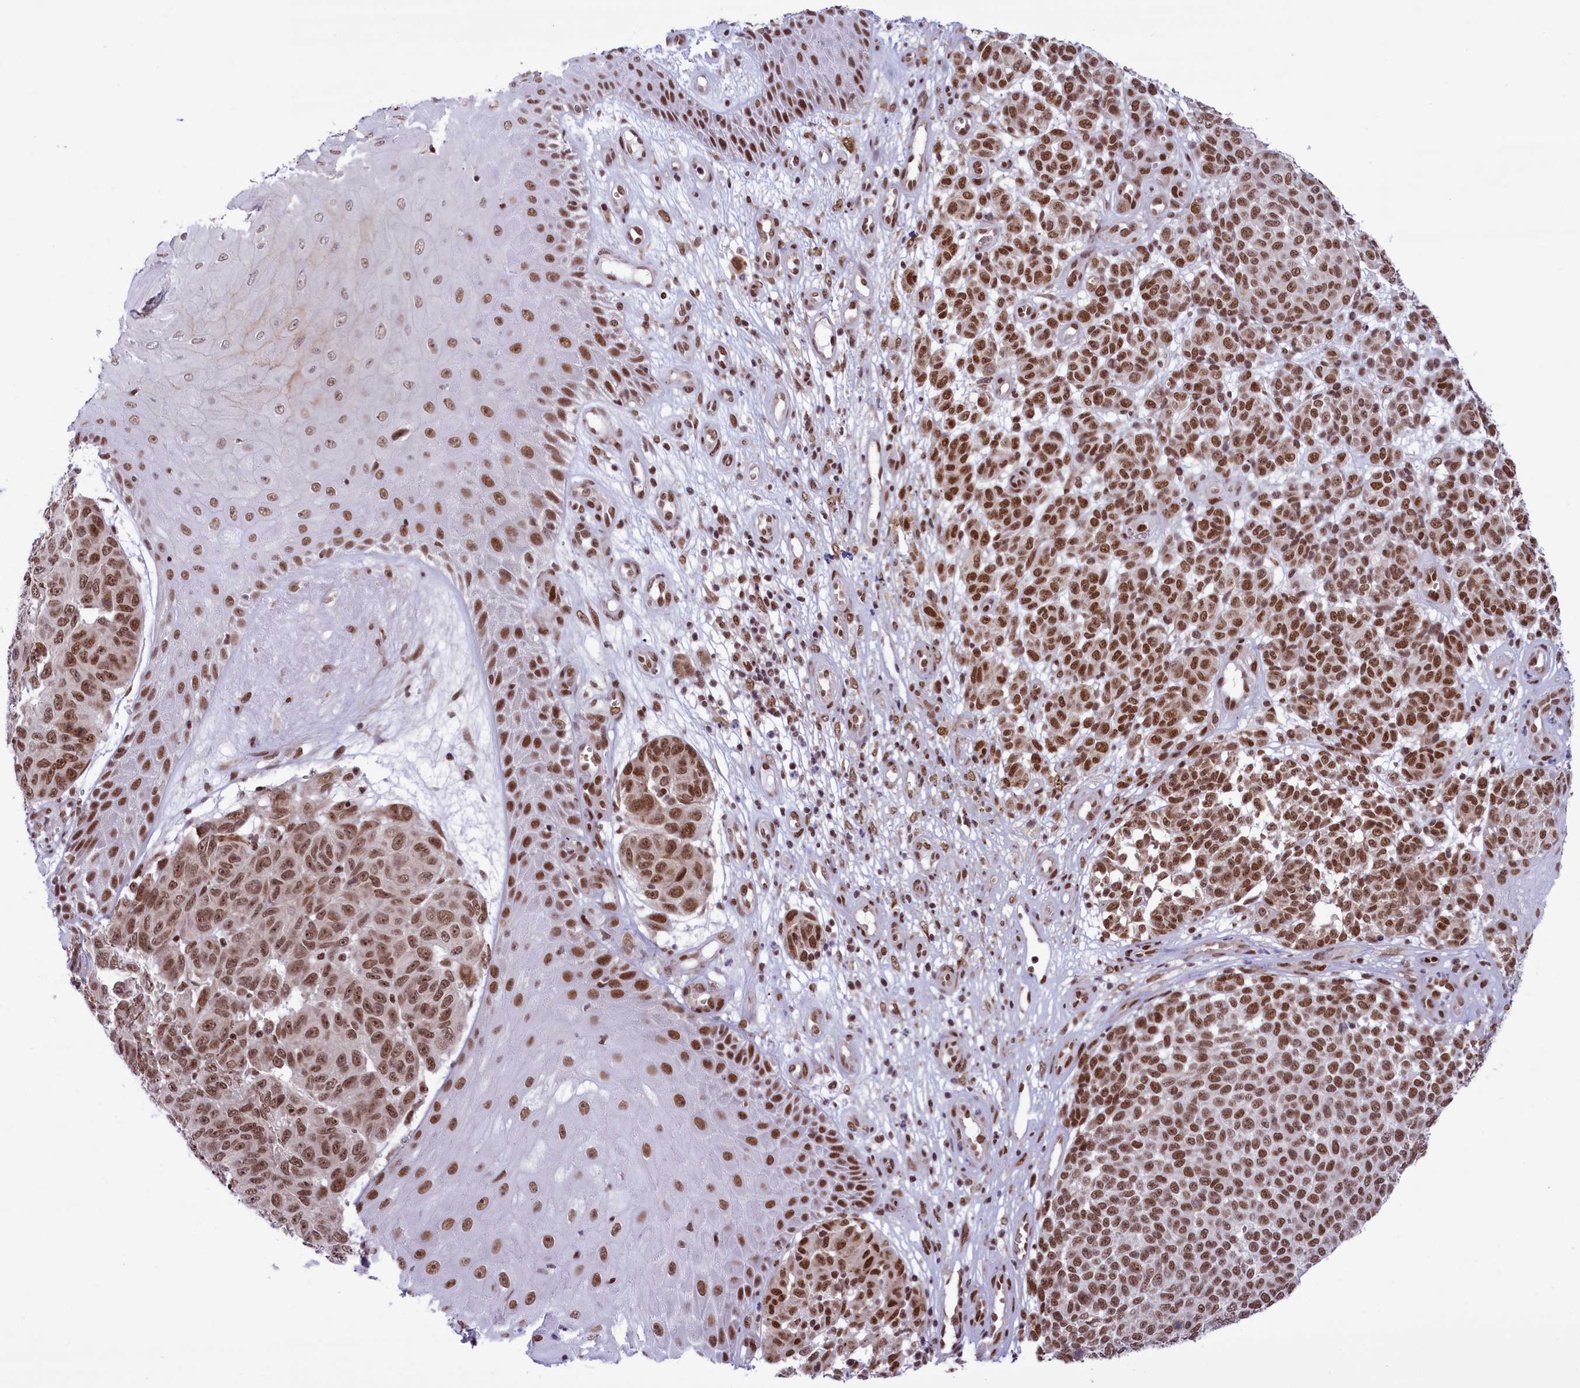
{"staining": {"intensity": "moderate", "quantity": ">75%", "location": "nuclear"}, "tissue": "melanoma", "cell_type": "Tumor cells", "image_type": "cancer", "snomed": [{"axis": "morphology", "description": "Malignant melanoma, NOS"}, {"axis": "topography", "description": "Skin"}], "caption": "The micrograph demonstrates a brown stain indicating the presence of a protein in the nuclear of tumor cells in malignant melanoma.", "gene": "MPHOSPH8", "patient": {"sex": "male", "age": 49}}